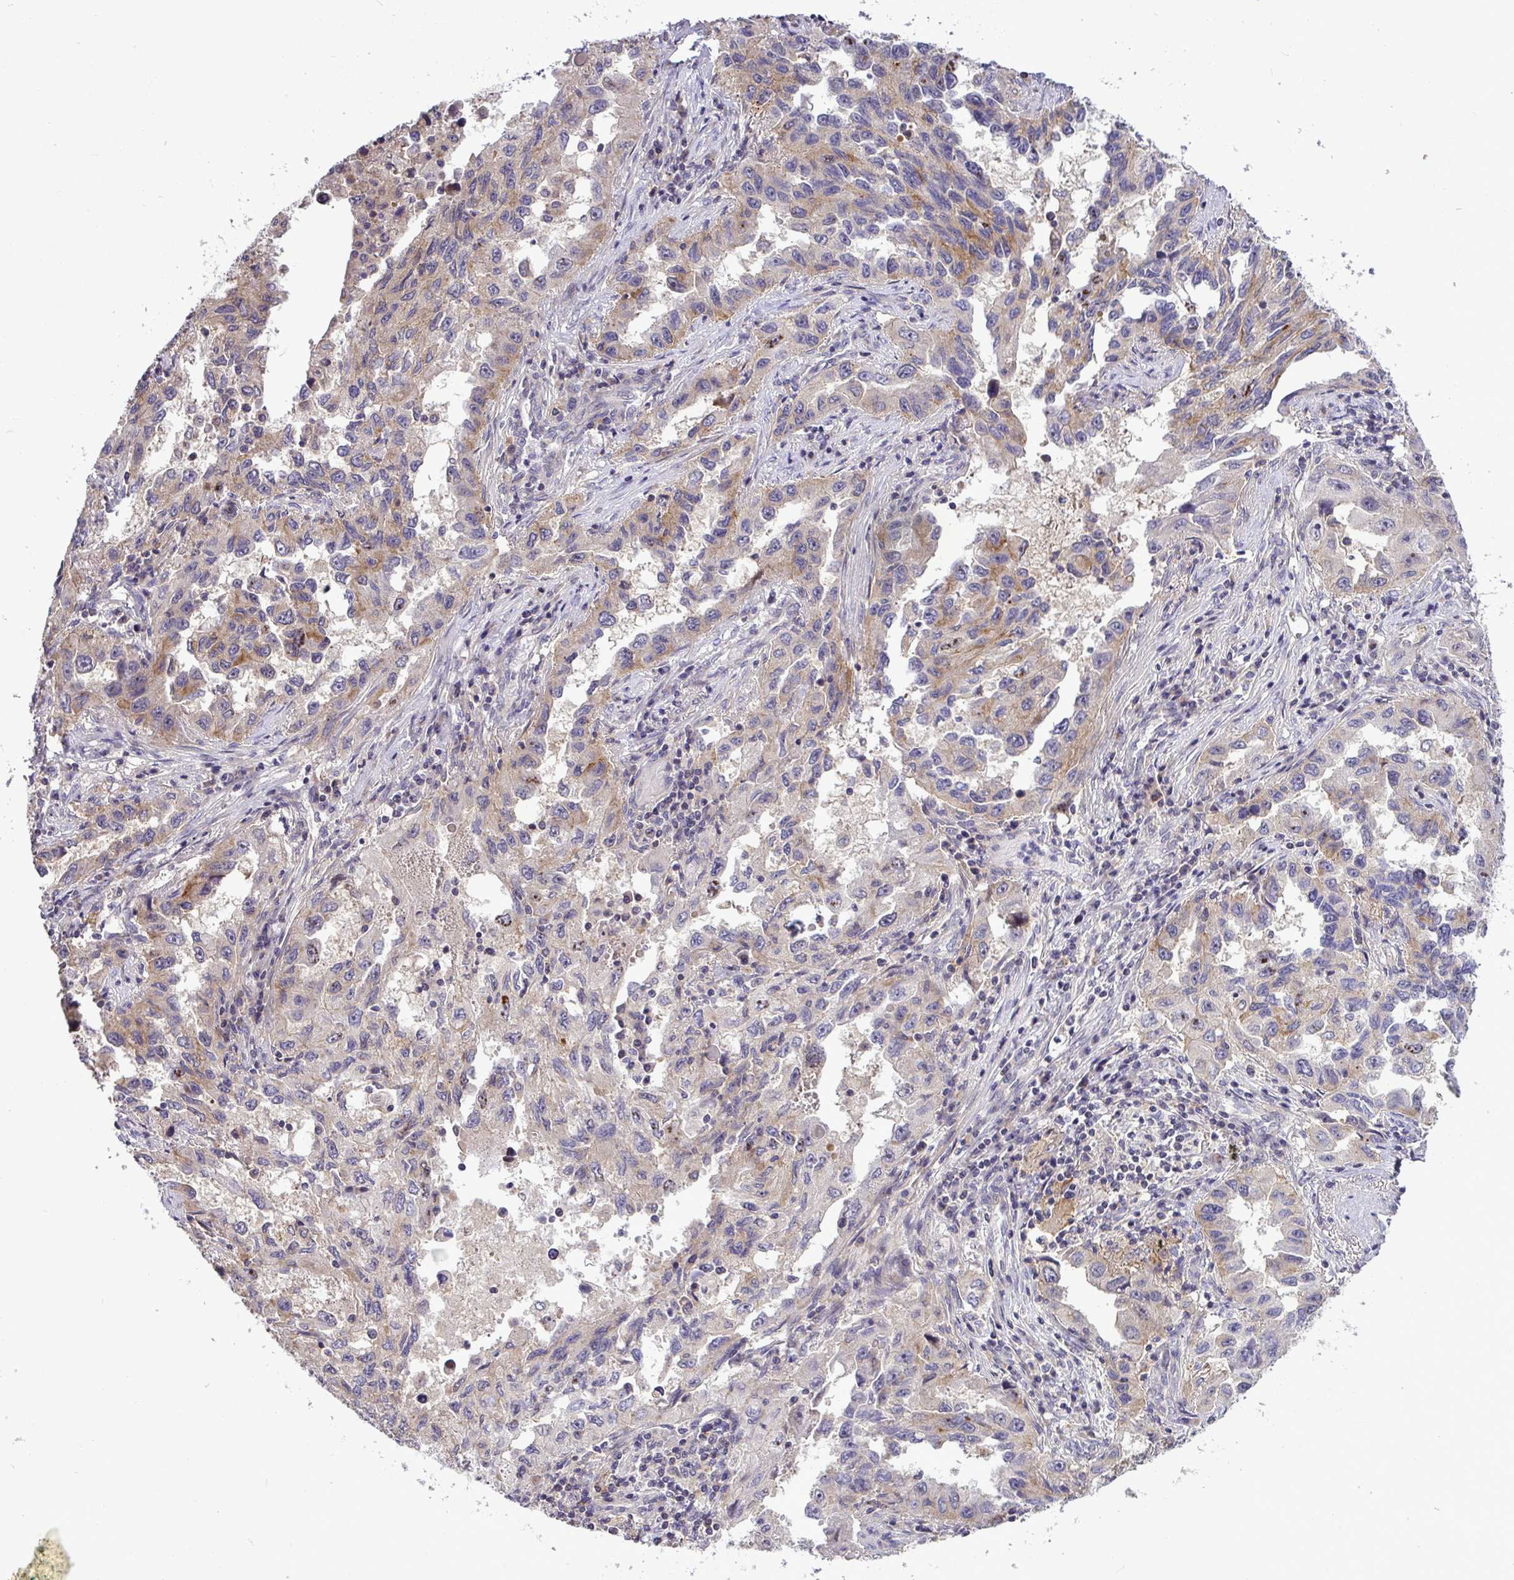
{"staining": {"intensity": "moderate", "quantity": "<25%", "location": "cytoplasmic/membranous"}, "tissue": "lung cancer", "cell_type": "Tumor cells", "image_type": "cancer", "snomed": [{"axis": "morphology", "description": "Adenocarcinoma, NOS"}, {"axis": "topography", "description": "Lung"}], "caption": "This is an image of IHC staining of adenocarcinoma (lung), which shows moderate positivity in the cytoplasmic/membranous of tumor cells.", "gene": "SLC9A6", "patient": {"sex": "female", "age": 73}}